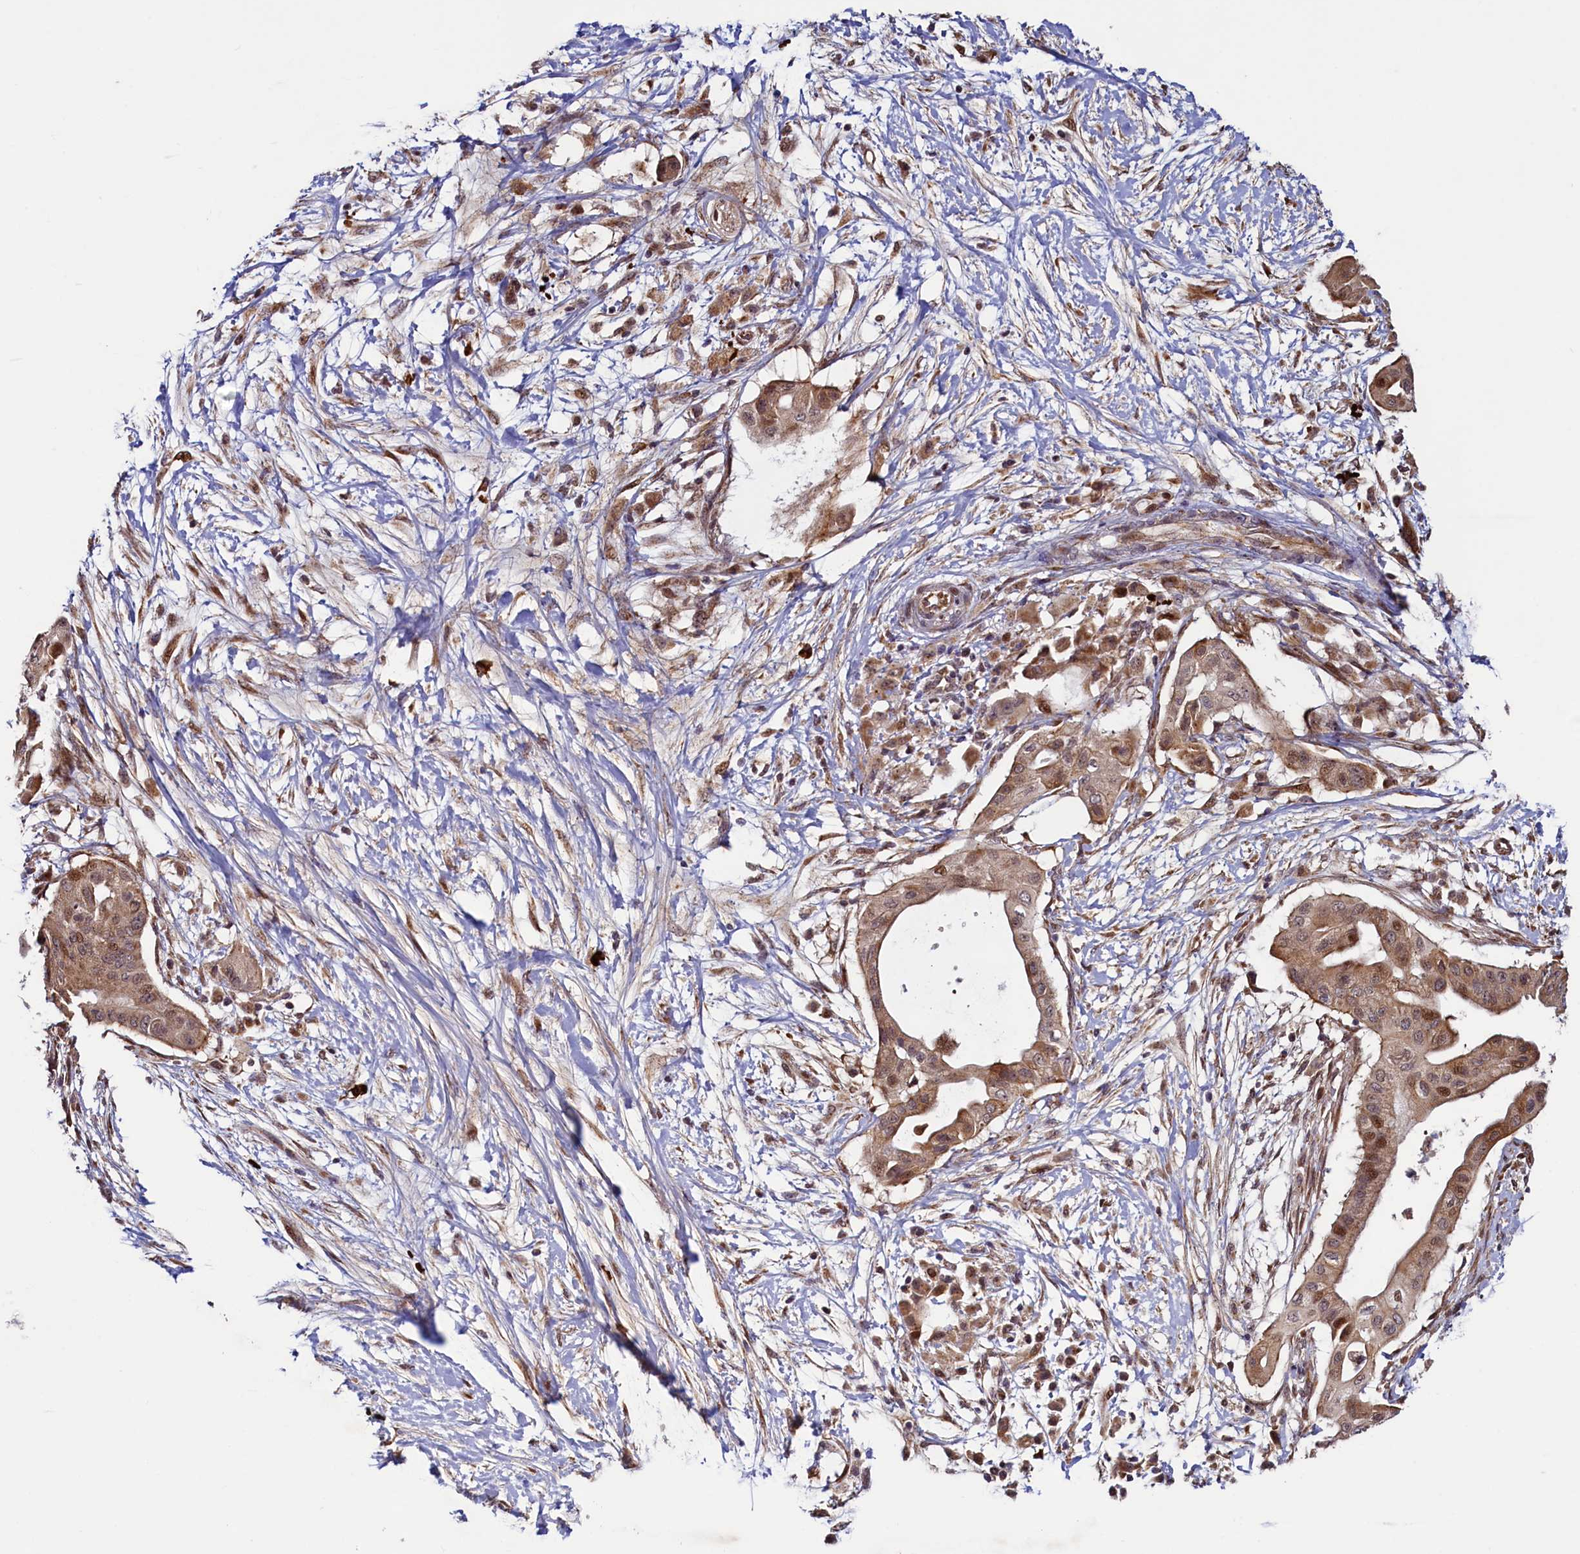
{"staining": {"intensity": "moderate", "quantity": ">75%", "location": "cytoplasmic/membranous,nuclear"}, "tissue": "pancreatic cancer", "cell_type": "Tumor cells", "image_type": "cancer", "snomed": [{"axis": "morphology", "description": "Adenocarcinoma, NOS"}, {"axis": "topography", "description": "Pancreas"}], "caption": "Brown immunohistochemical staining in human pancreatic cancer displays moderate cytoplasmic/membranous and nuclear expression in approximately >75% of tumor cells. (DAB IHC, brown staining for protein, blue staining for nuclei).", "gene": "RBFA", "patient": {"sex": "male", "age": 68}}